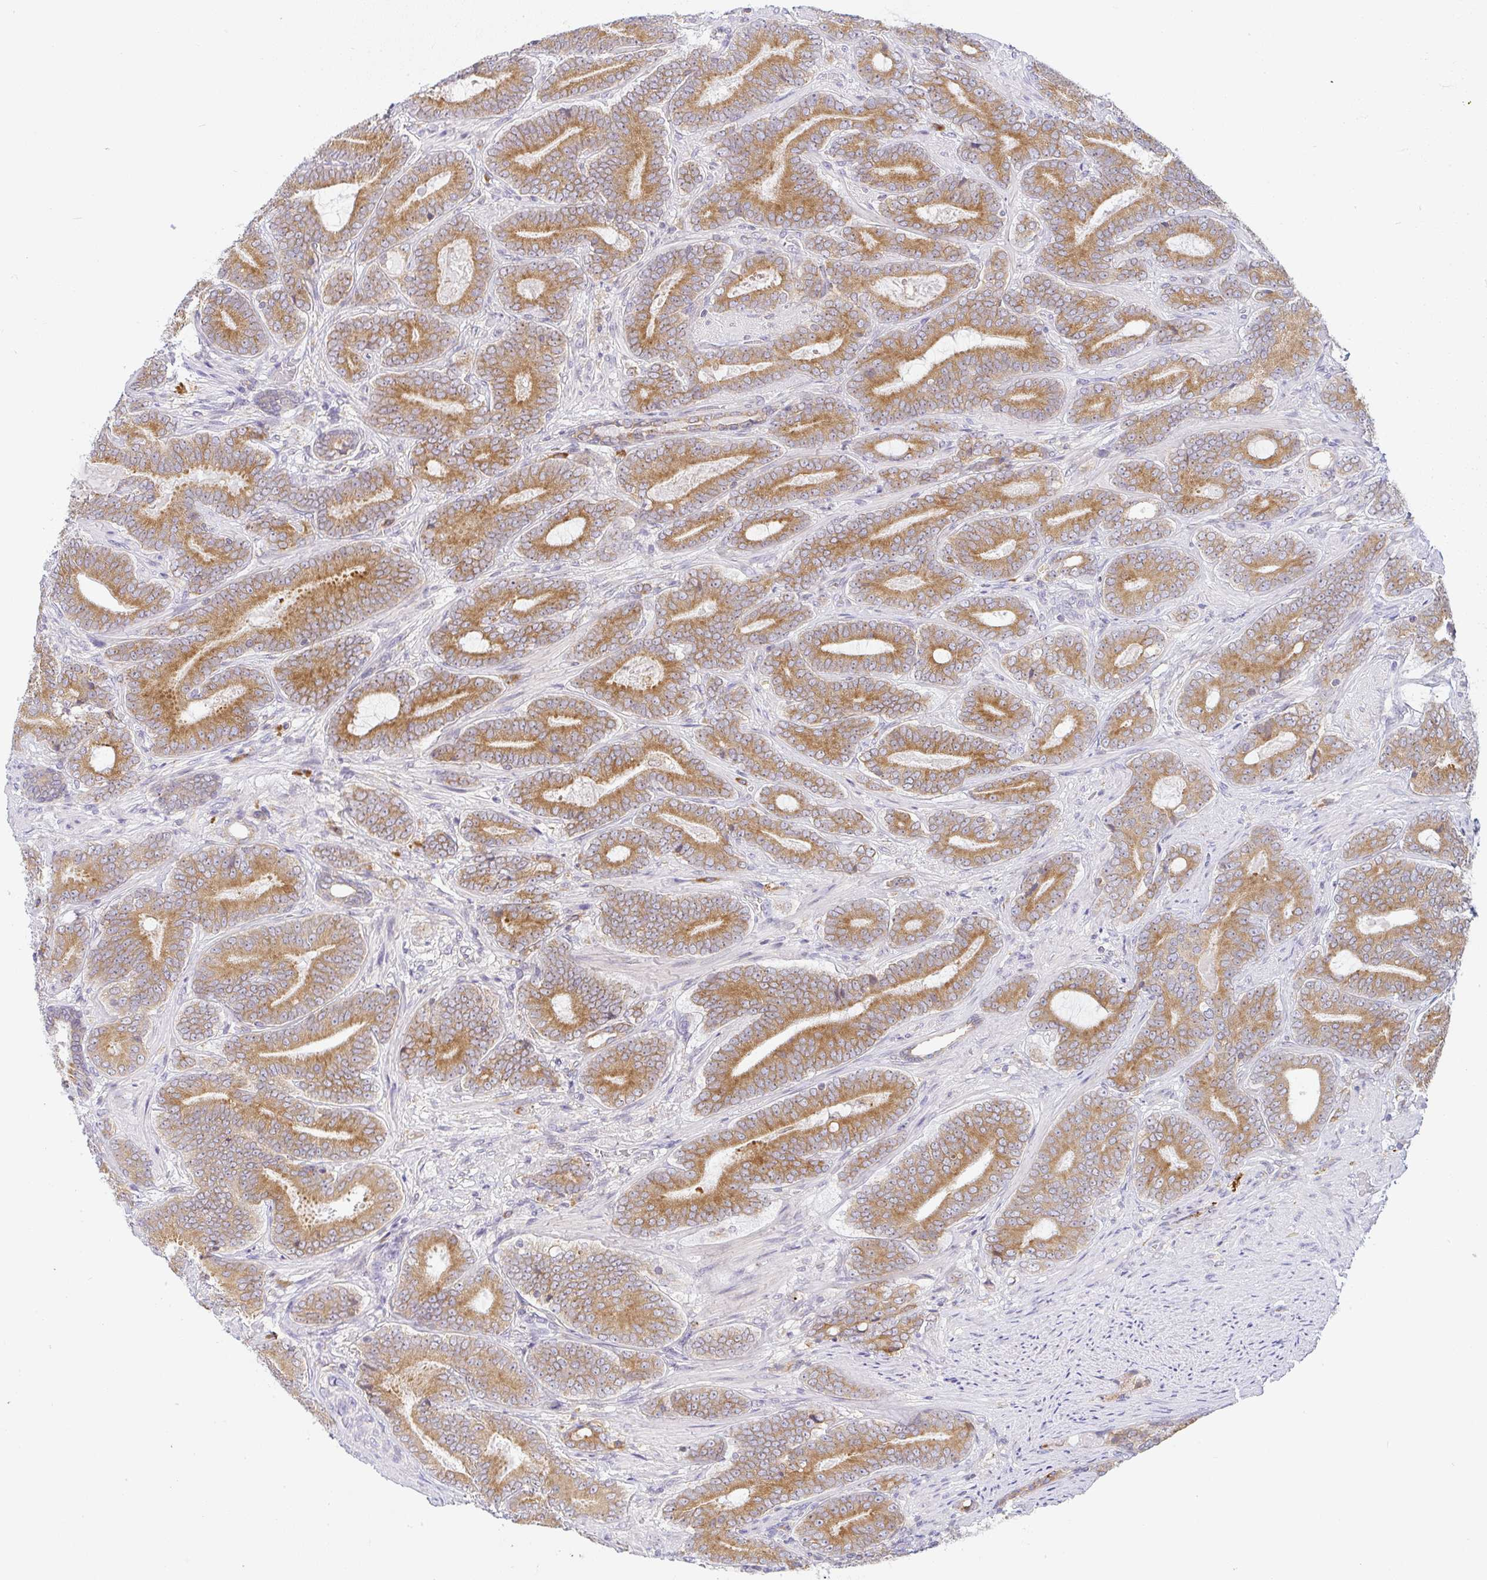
{"staining": {"intensity": "moderate", "quantity": ">75%", "location": "cytoplasmic/membranous"}, "tissue": "prostate cancer", "cell_type": "Tumor cells", "image_type": "cancer", "snomed": [{"axis": "morphology", "description": "Adenocarcinoma, High grade"}, {"axis": "topography", "description": "Prostate"}], "caption": "This histopathology image reveals prostate high-grade adenocarcinoma stained with immunohistochemistry to label a protein in brown. The cytoplasmic/membranous of tumor cells show moderate positivity for the protein. Nuclei are counter-stained blue.", "gene": "DERL2", "patient": {"sex": "male", "age": 62}}